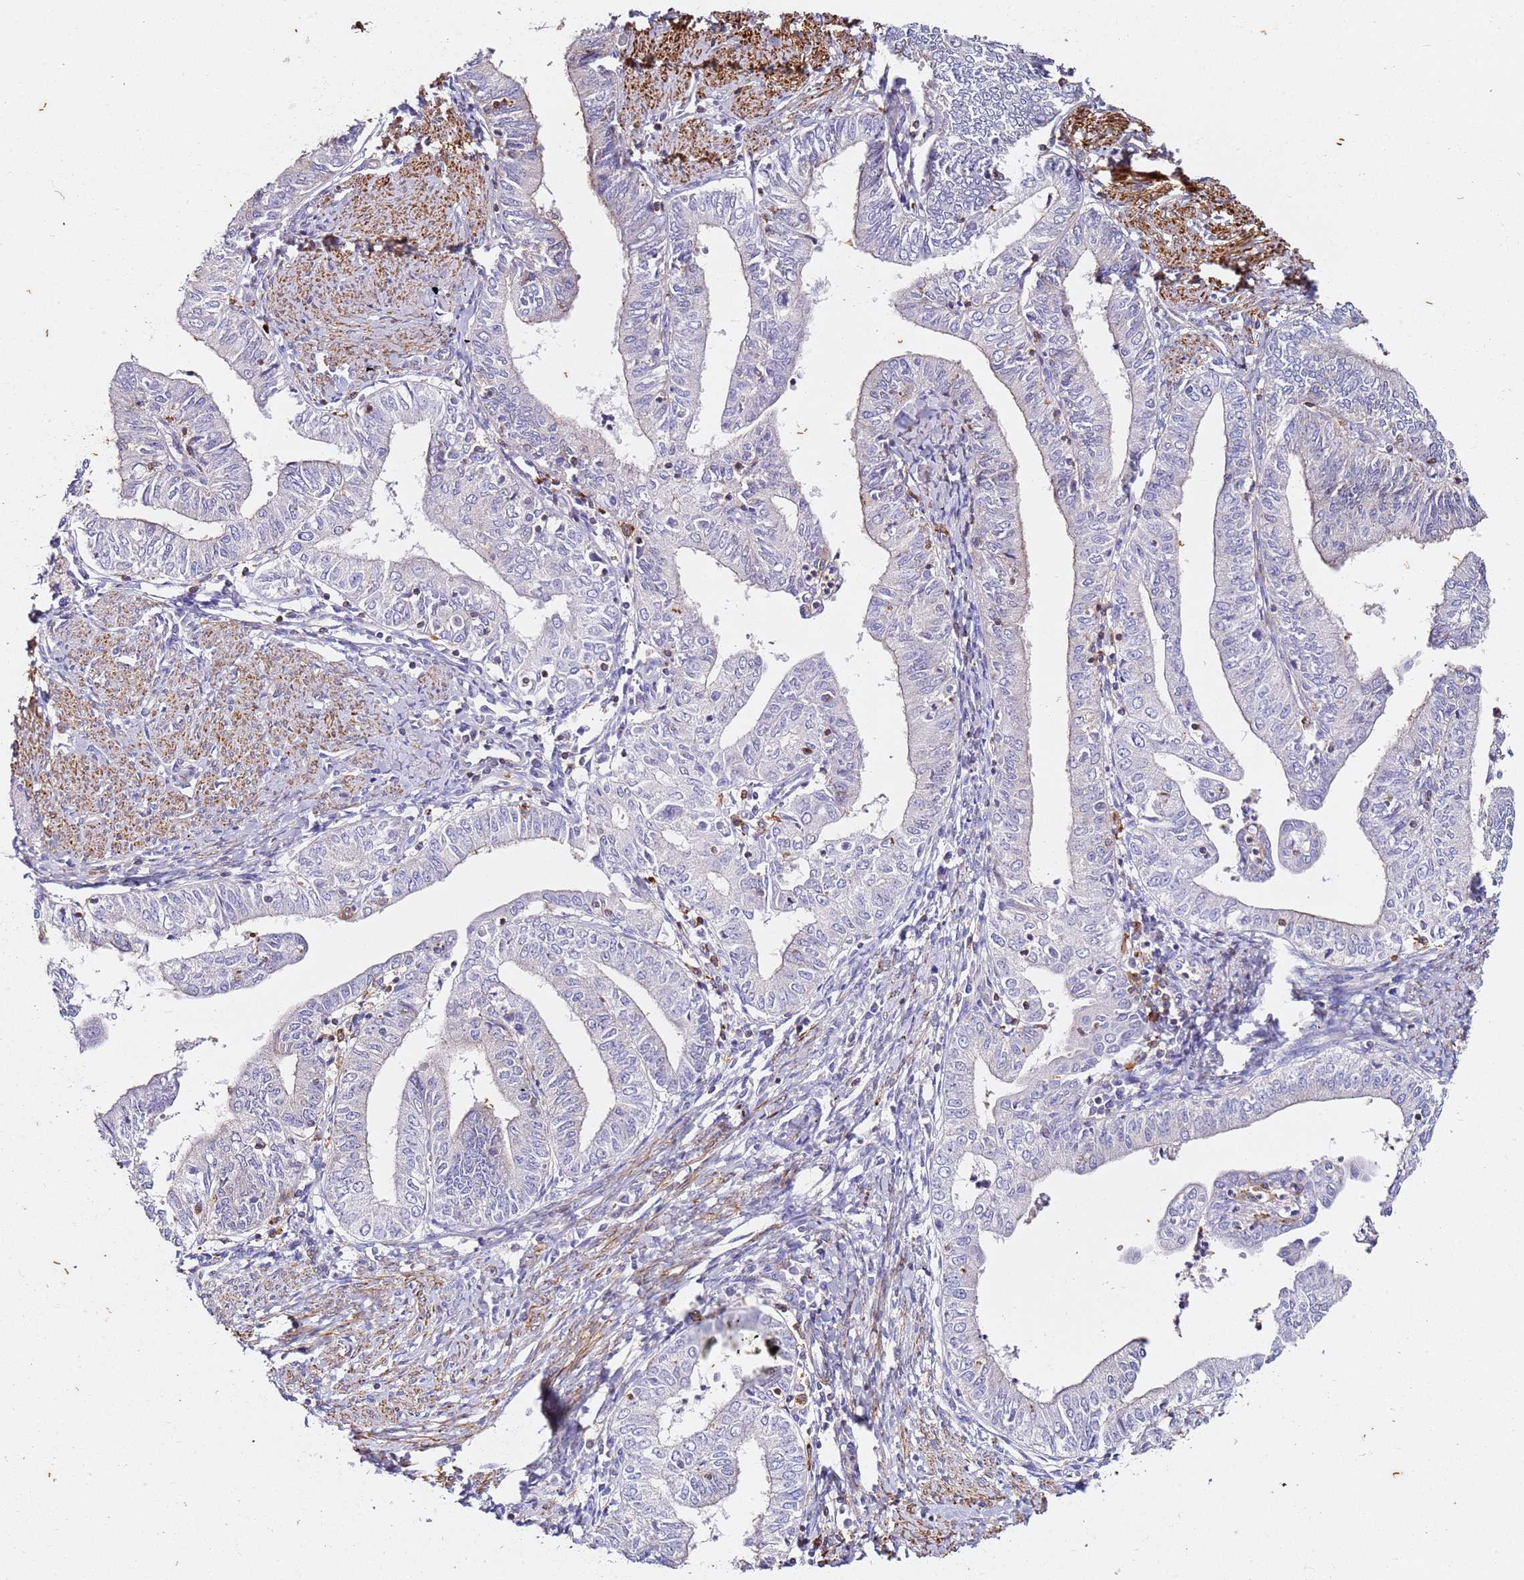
{"staining": {"intensity": "negative", "quantity": "none", "location": "none"}, "tissue": "endometrial cancer", "cell_type": "Tumor cells", "image_type": "cancer", "snomed": [{"axis": "morphology", "description": "Adenocarcinoma, NOS"}, {"axis": "topography", "description": "Endometrium"}], "caption": "A micrograph of human endometrial cancer is negative for staining in tumor cells.", "gene": "ZNF671", "patient": {"sex": "female", "age": 66}}